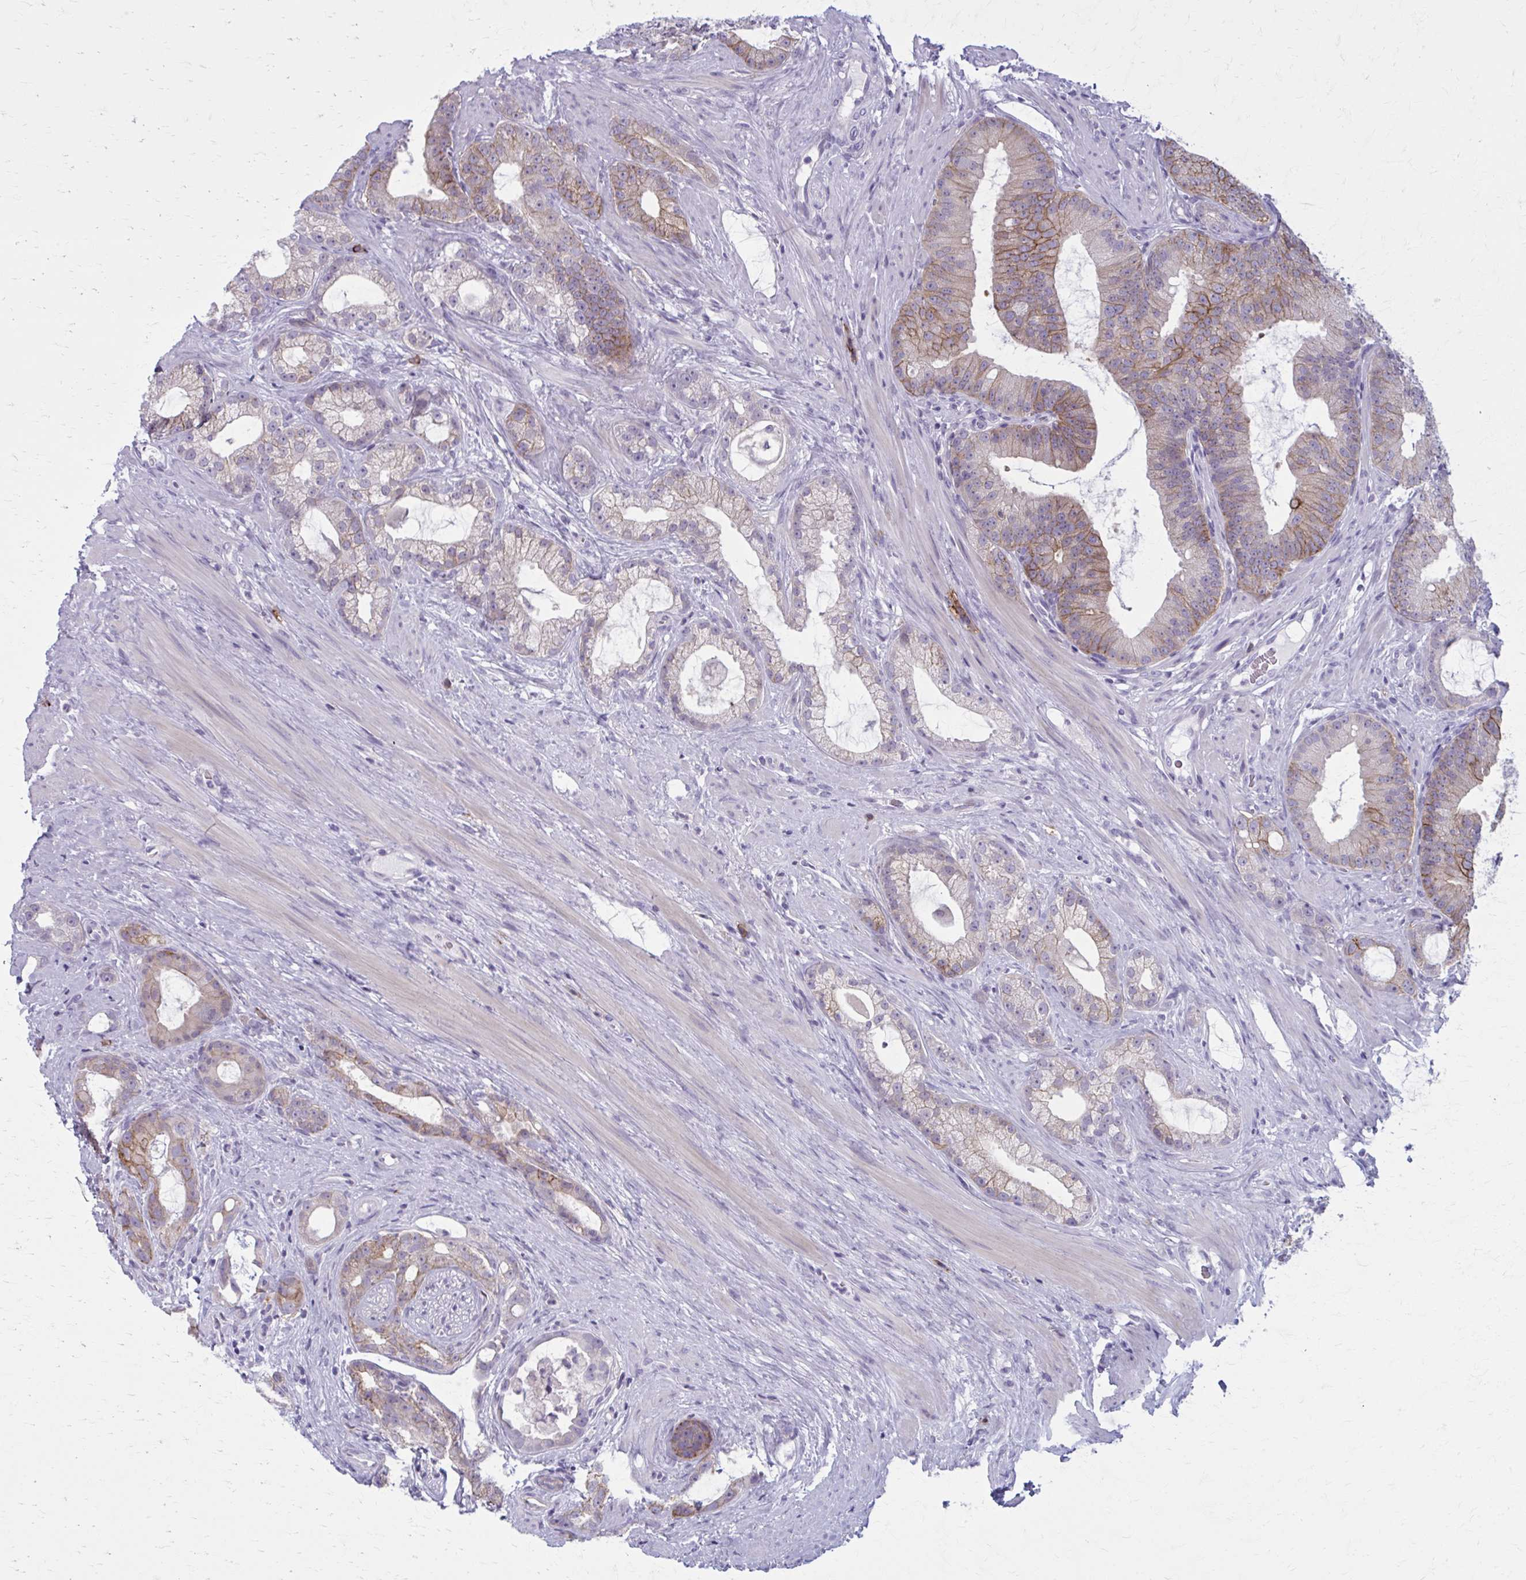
{"staining": {"intensity": "moderate", "quantity": "<25%", "location": "cytoplasmic/membranous"}, "tissue": "prostate cancer", "cell_type": "Tumor cells", "image_type": "cancer", "snomed": [{"axis": "morphology", "description": "Adenocarcinoma, High grade"}, {"axis": "topography", "description": "Prostate"}], "caption": "Immunohistochemical staining of human prostate cancer (adenocarcinoma (high-grade)) shows low levels of moderate cytoplasmic/membranous staining in about <25% of tumor cells.", "gene": "CD38", "patient": {"sex": "male", "age": 65}}